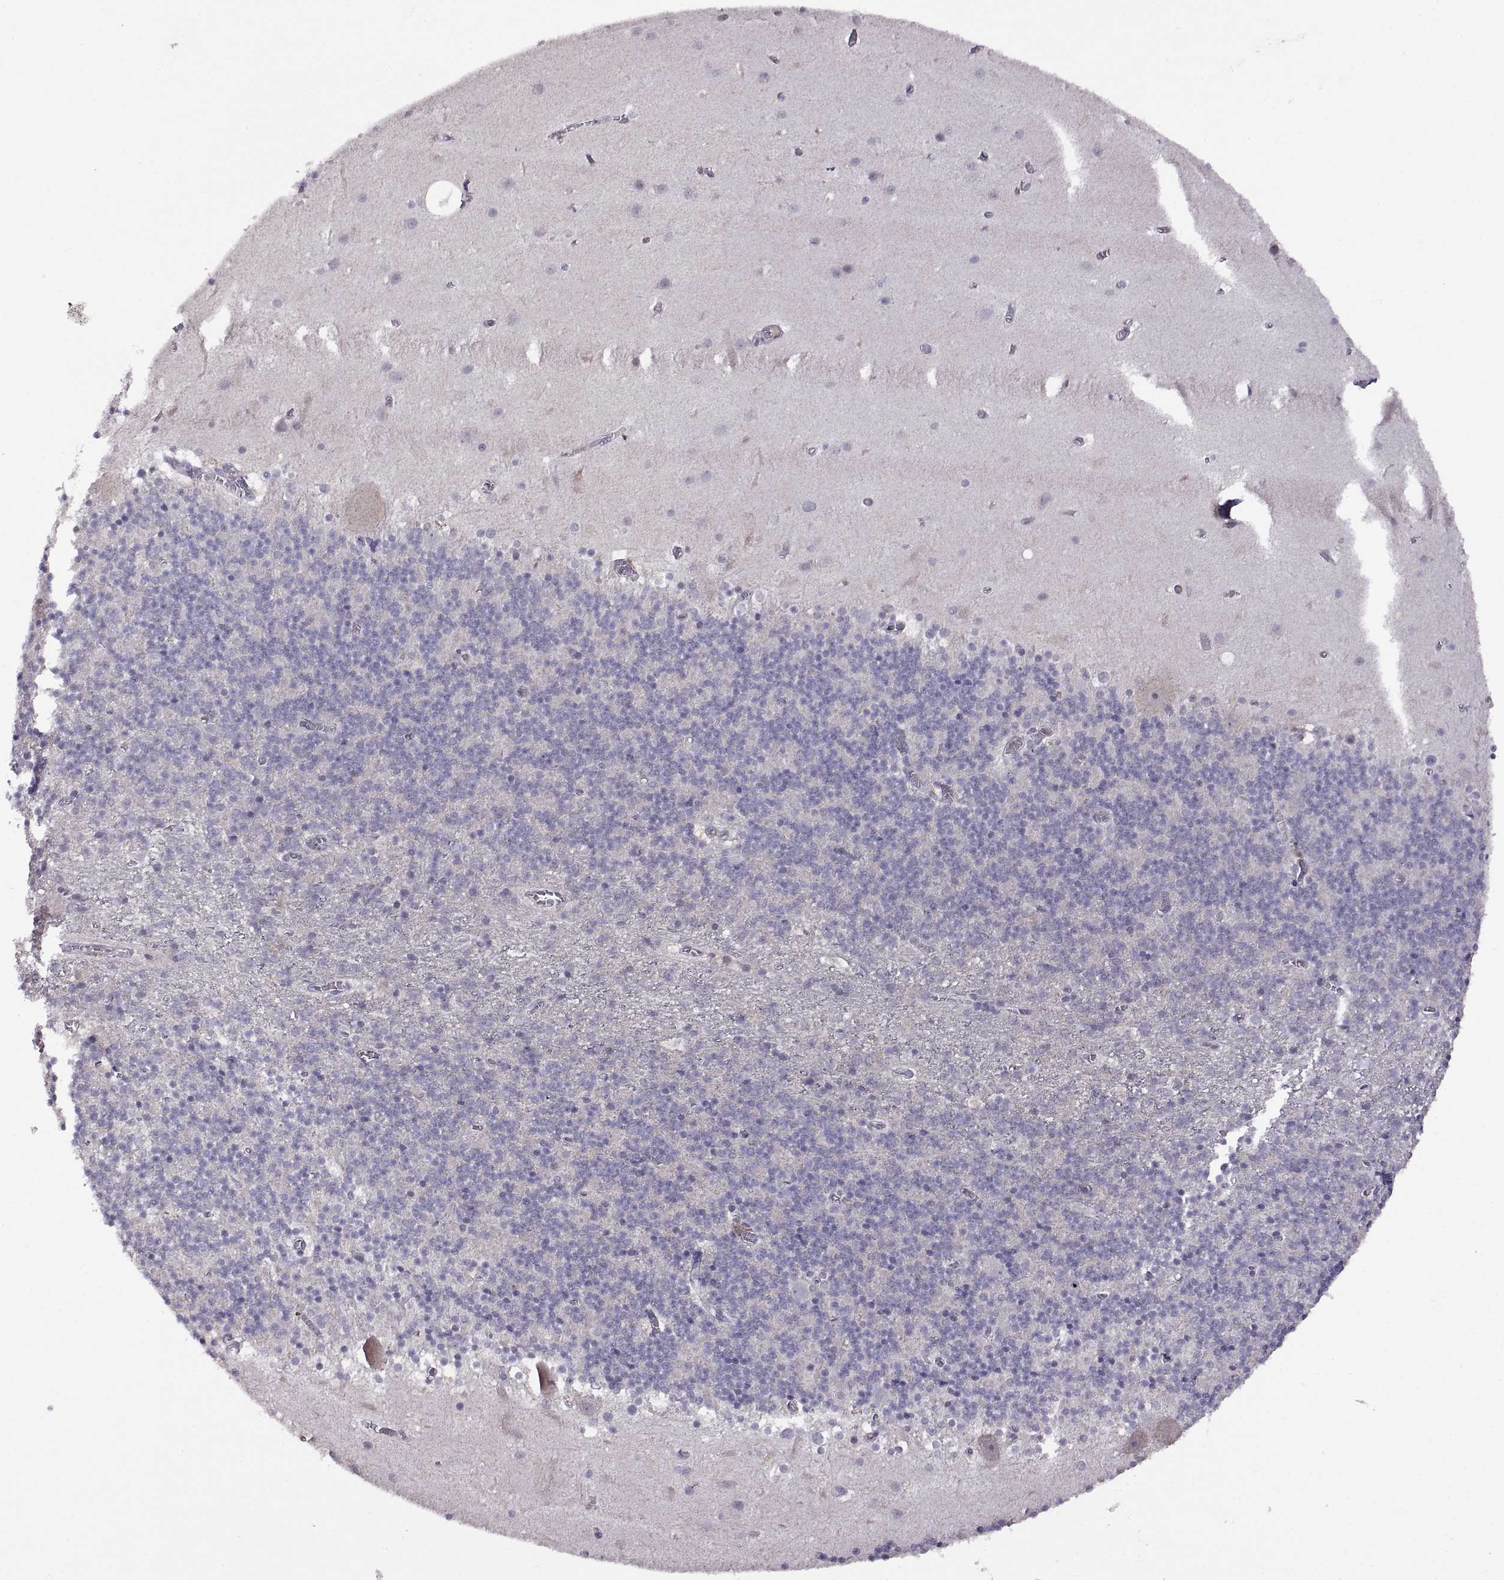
{"staining": {"intensity": "negative", "quantity": "none", "location": "none"}, "tissue": "cerebellum", "cell_type": "Cells in granular layer", "image_type": "normal", "snomed": [{"axis": "morphology", "description": "Normal tissue, NOS"}, {"axis": "topography", "description": "Cerebellum"}], "caption": "Immunohistochemical staining of normal human cerebellum demonstrates no significant positivity in cells in granular layer. Brightfield microscopy of immunohistochemistry stained with DAB (brown) and hematoxylin (blue), captured at high magnification.", "gene": "NEK2", "patient": {"sex": "male", "age": 70}}